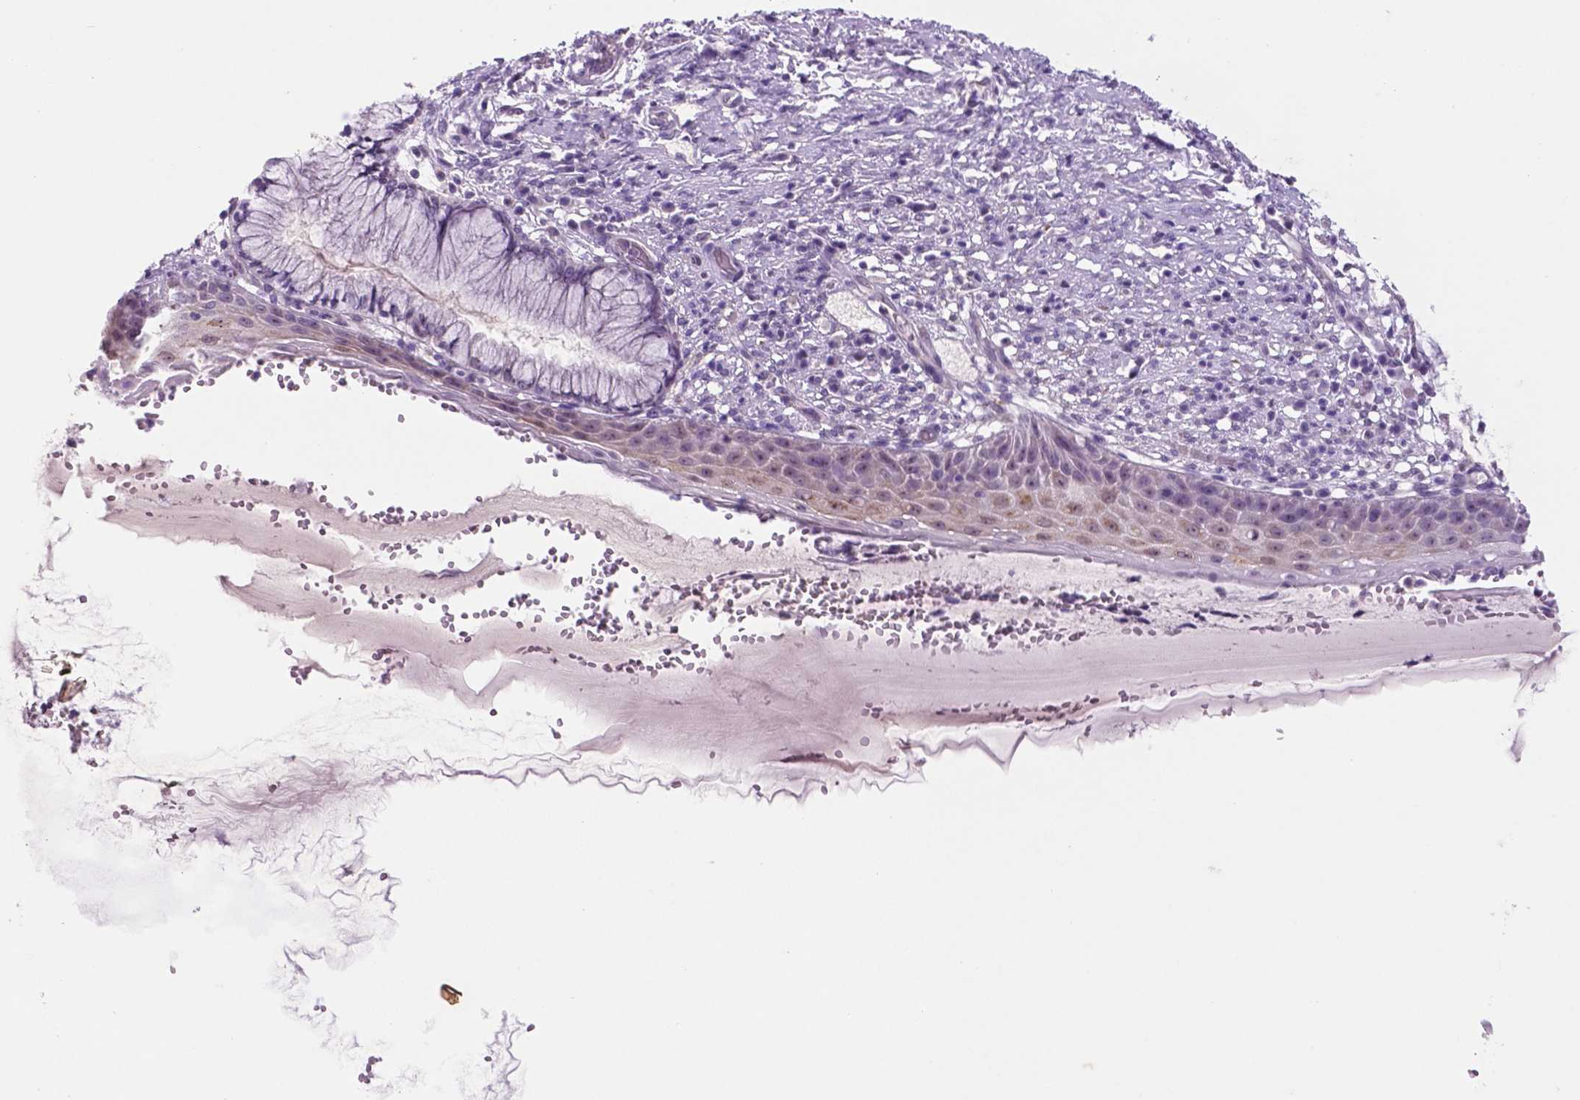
{"staining": {"intensity": "negative", "quantity": "none", "location": "none"}, "tissue": "cervix", "cell_type": "Glandular cells", "image_type": "normal", "snomed": [{"axis": "morphology", "description": "Normal tissue, NOS"}, {"axis": "topography", "description": "Cervix"}], "caption": "A high-resolution micrograph shows immunohistochemistry (IHC) staining of benign cervix, which exhibits no significant staining in glandular cells.", "gene": "C18orf21", "patient": {"sex": "female", "age": 37}}